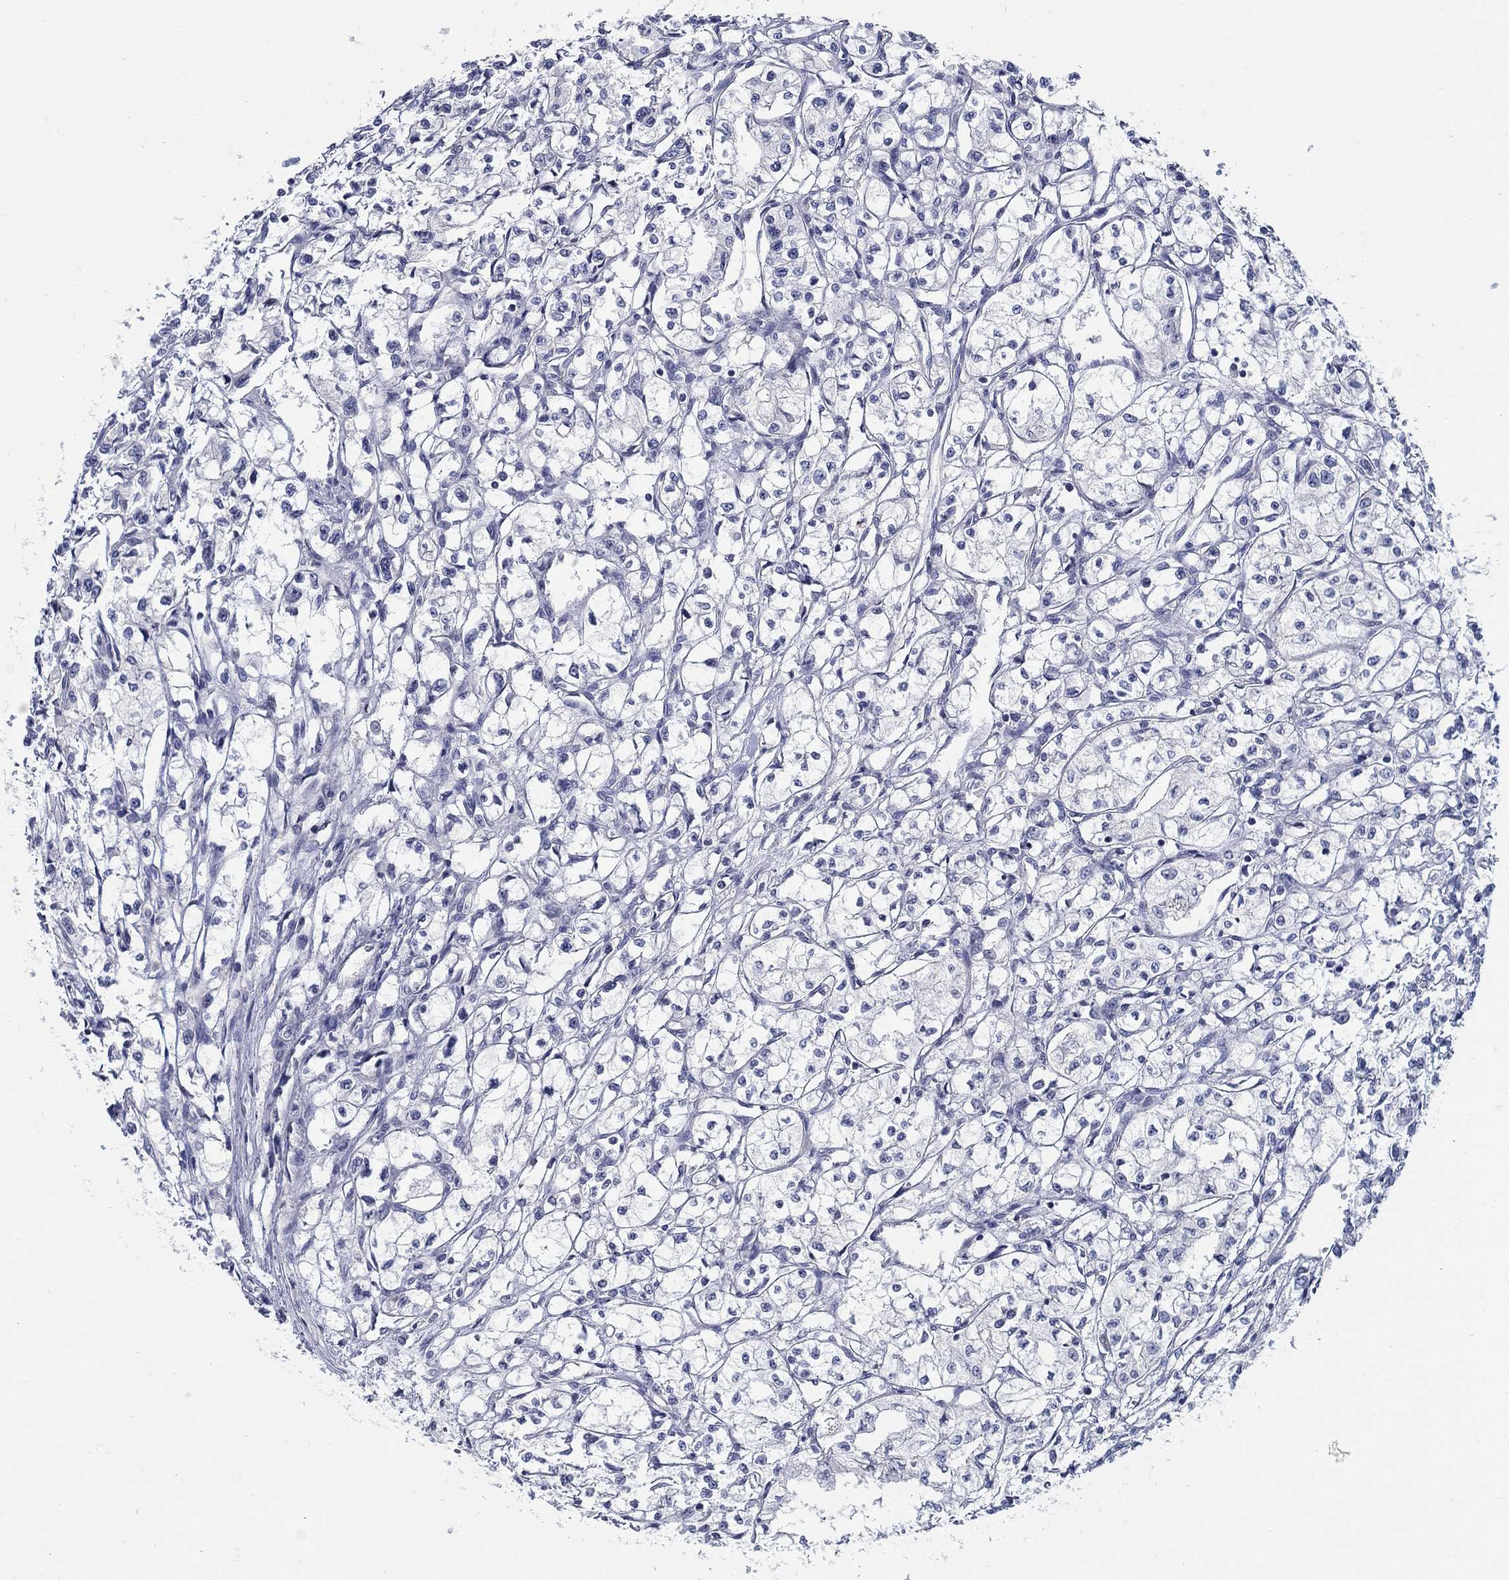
{"staining": {"intensity": "negative", "quantity": "none", "location": "none"}, "tissue": "renal cancer", "cell_type": "Tumor cells", "image_type": "cancer", "snomed": [{"axis": "morphology", "description": "Adenocarcinoma, NOS"}, {"axis": "topography", "description": "Kidney"}], "caption": "IHC of human renal cancer (adenocarcinoma) exhibits no expression in tumor cells.", "gene": "SMIM18", "patient": {"sex": "male", "age": 56}}